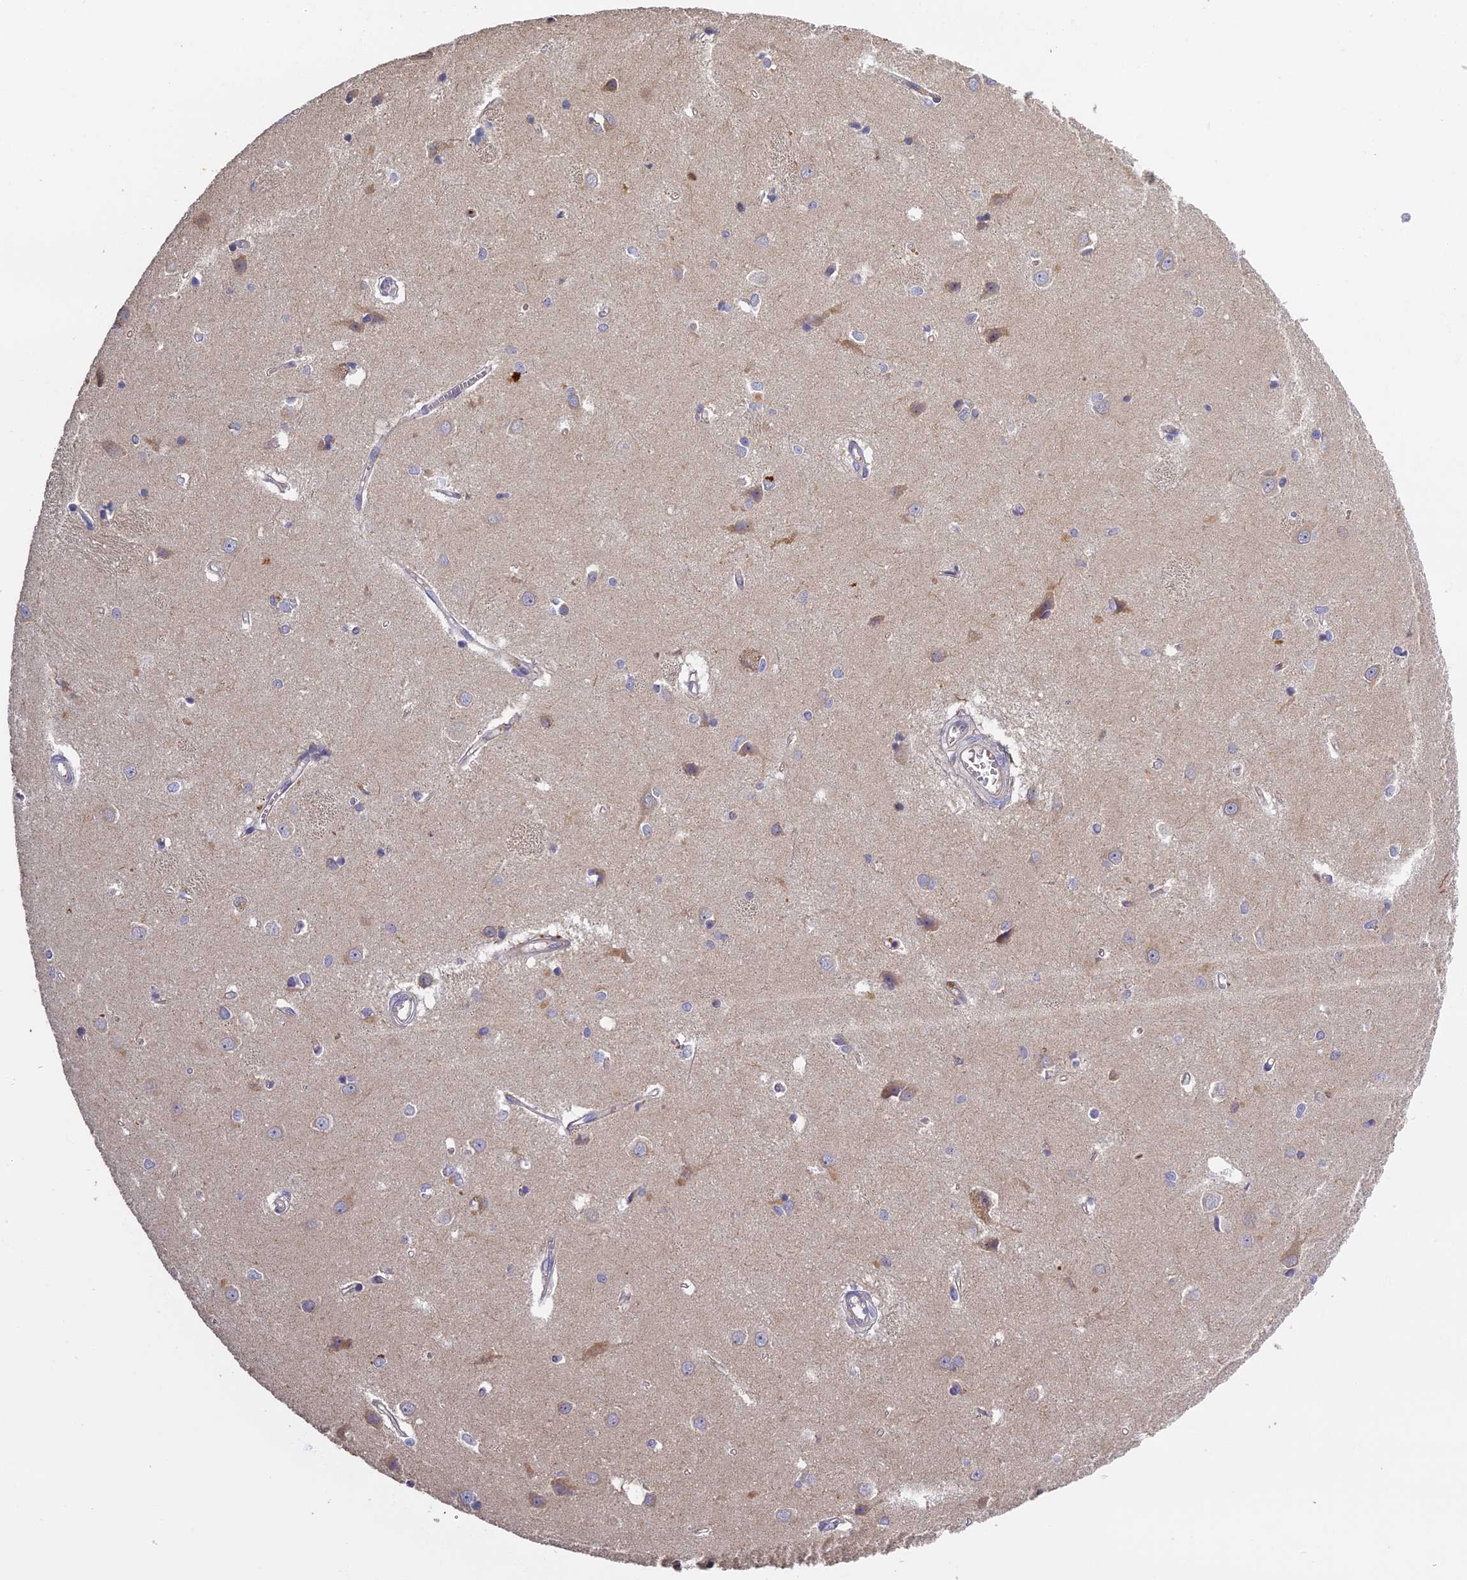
{"staining": {"intensity": "negative", "quantity": "none", "location": "none"}, "tissue": "caudate", "cell_type": "Glial cells", "image_type": "normal", "snomed": [{"axis": "morphology", "description": "Normal tissue, NOS"}, {"axis": "topography", "description": "Lateral ventricle wall"}], "caption": "DAB immunohistochemical staining of unremarkable human caudate displays no significant staining in glial cells.", "gene": "AP4E1", "patient": {"sex": "male", "age": 37}}